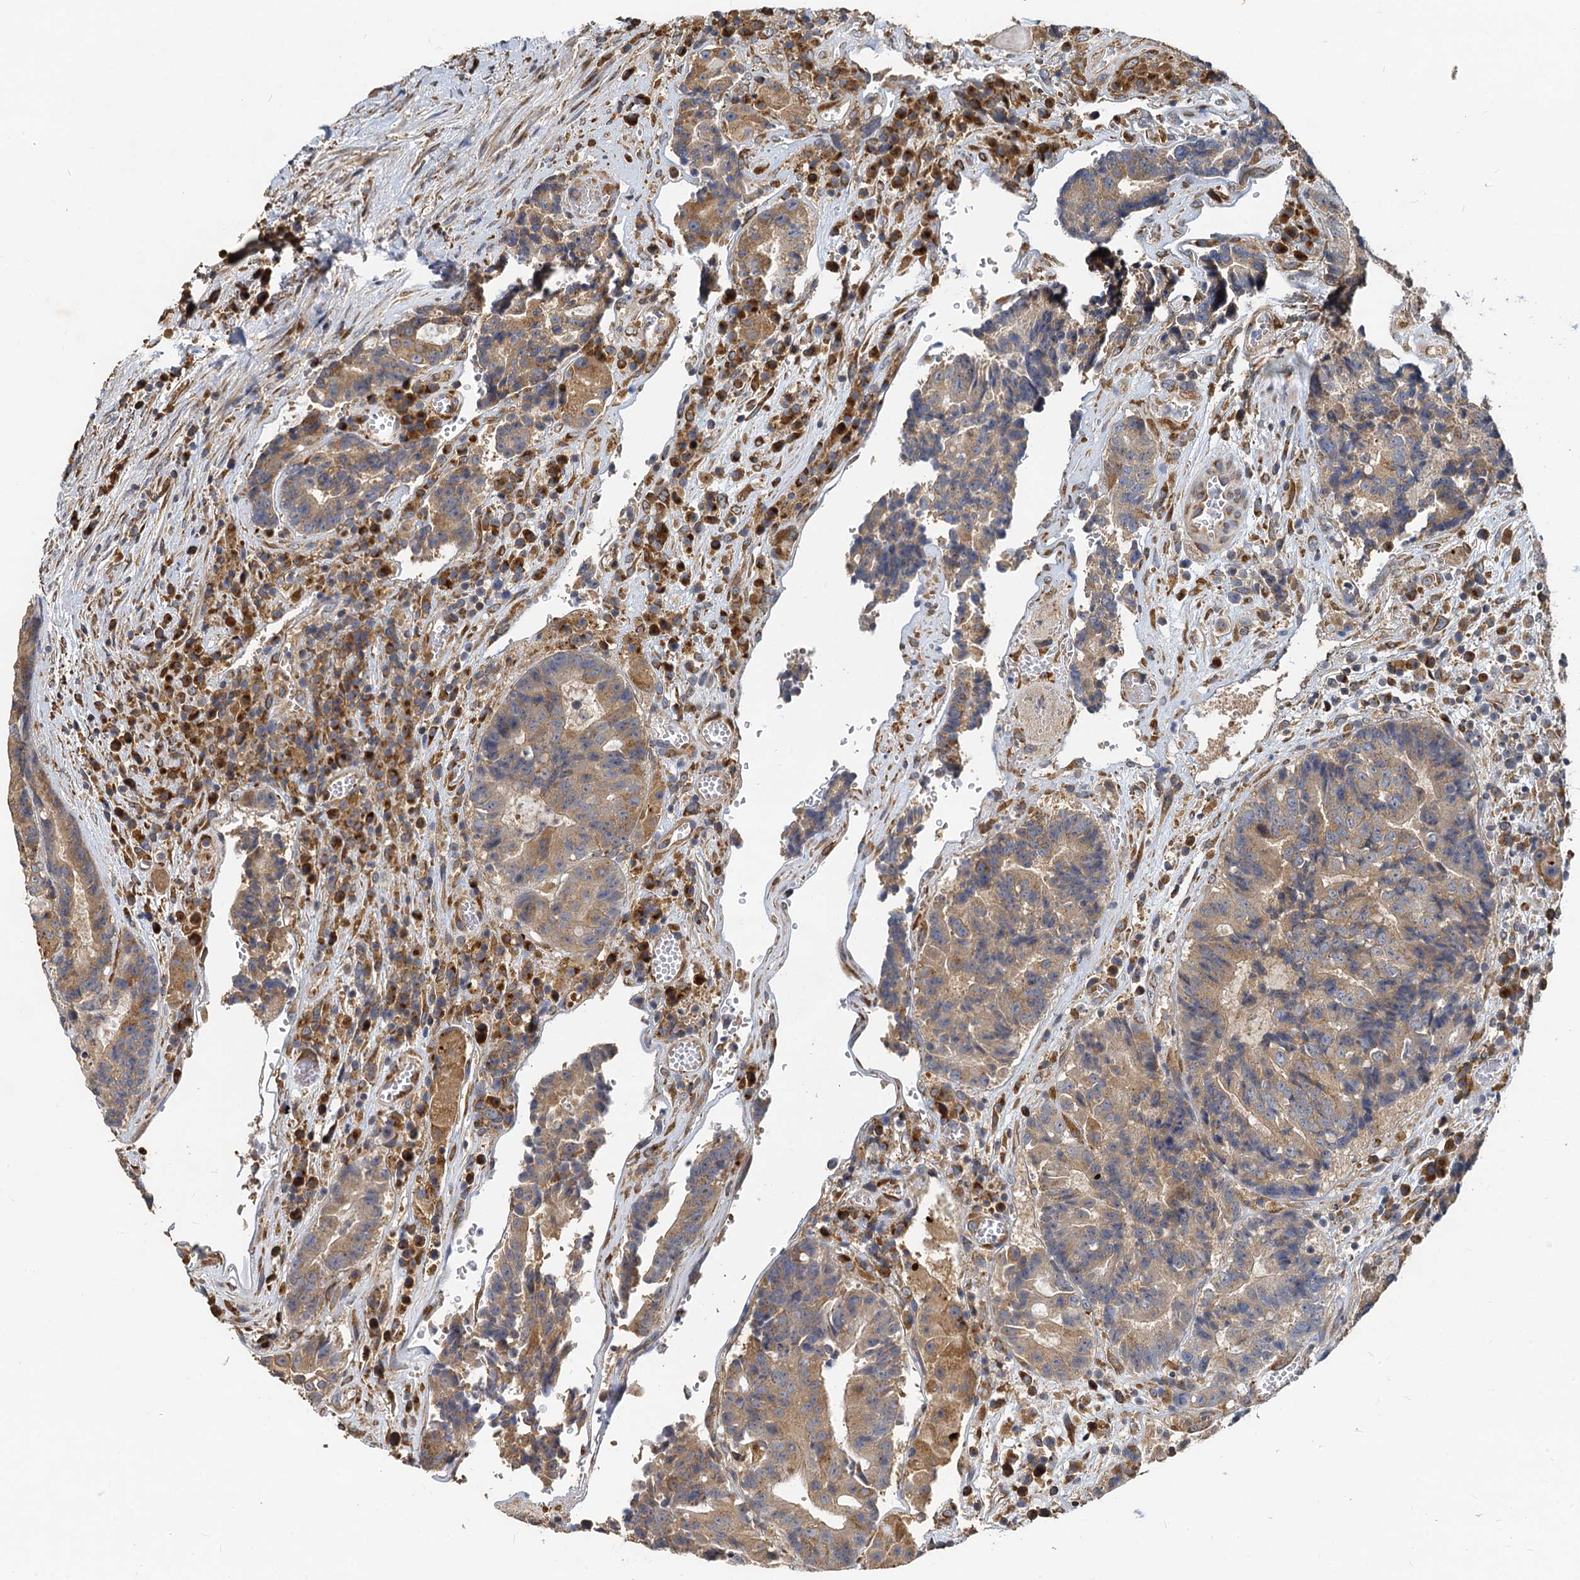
{"staining": {"intensity": "moderate", "quantity": ">75%", "location": "cytoplasmic/membranous"}, "tissue": "colorectal cancer", "cell_type": "Tumor cells", "image_type": "cancer", "snomed": [{"axis": "morphology", "description": "Adenocarcinoma, NOS"}, {"axis": "topography", "description": "Rectum"}], "caption": "Colorectal cancer (adenocarcinoma) was stained to show a protein in brown. There is medium levels of moderate cytoplasmic/membranous positivity in about >75% of tumor cells.", "gene": "NKAPD1", "patient": {"sex": "male", "age": 69}}